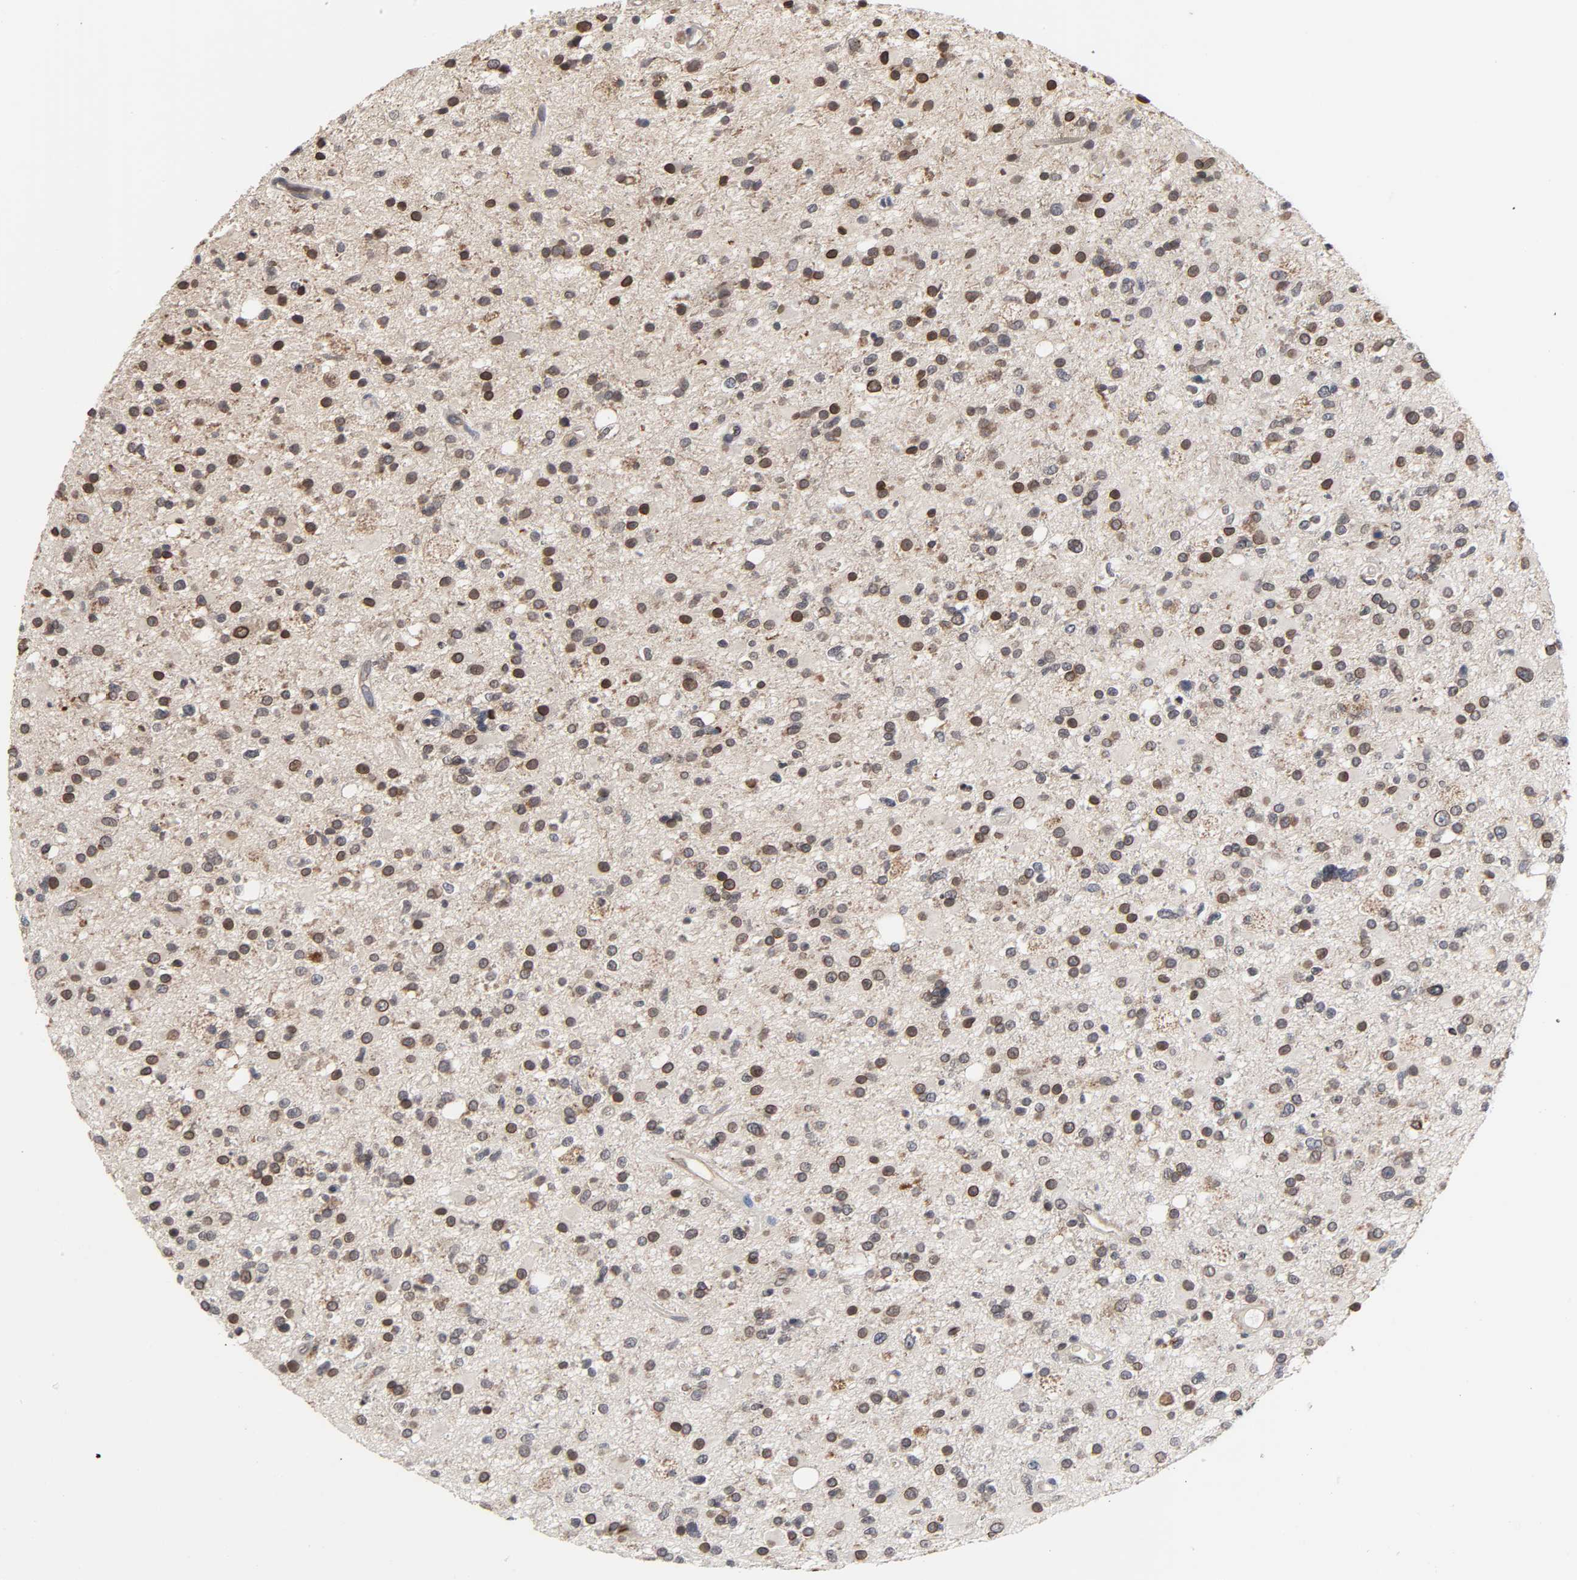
{"staining": {"intensity": "moderate", "quantity": "25%-75%", "location": "cytoplasmic/membranous,nuclear"}, "tissue": "glioma", "cell_type": "Tumor cells", "image_type": "cancer", "snomed": [{"axis": "morphology", "description": "Glioma, malignant, High grade"}, {"axis": "topography", "description": "Brain"}], "caption": "This is an image of immunohistochemistry staining of glioma, which shows moderate expression in the cytoplasmic/membranous and nuclear of tumor cells.", "gene": "CCDC175", "patient": {"sex": "male", "age": 33}}